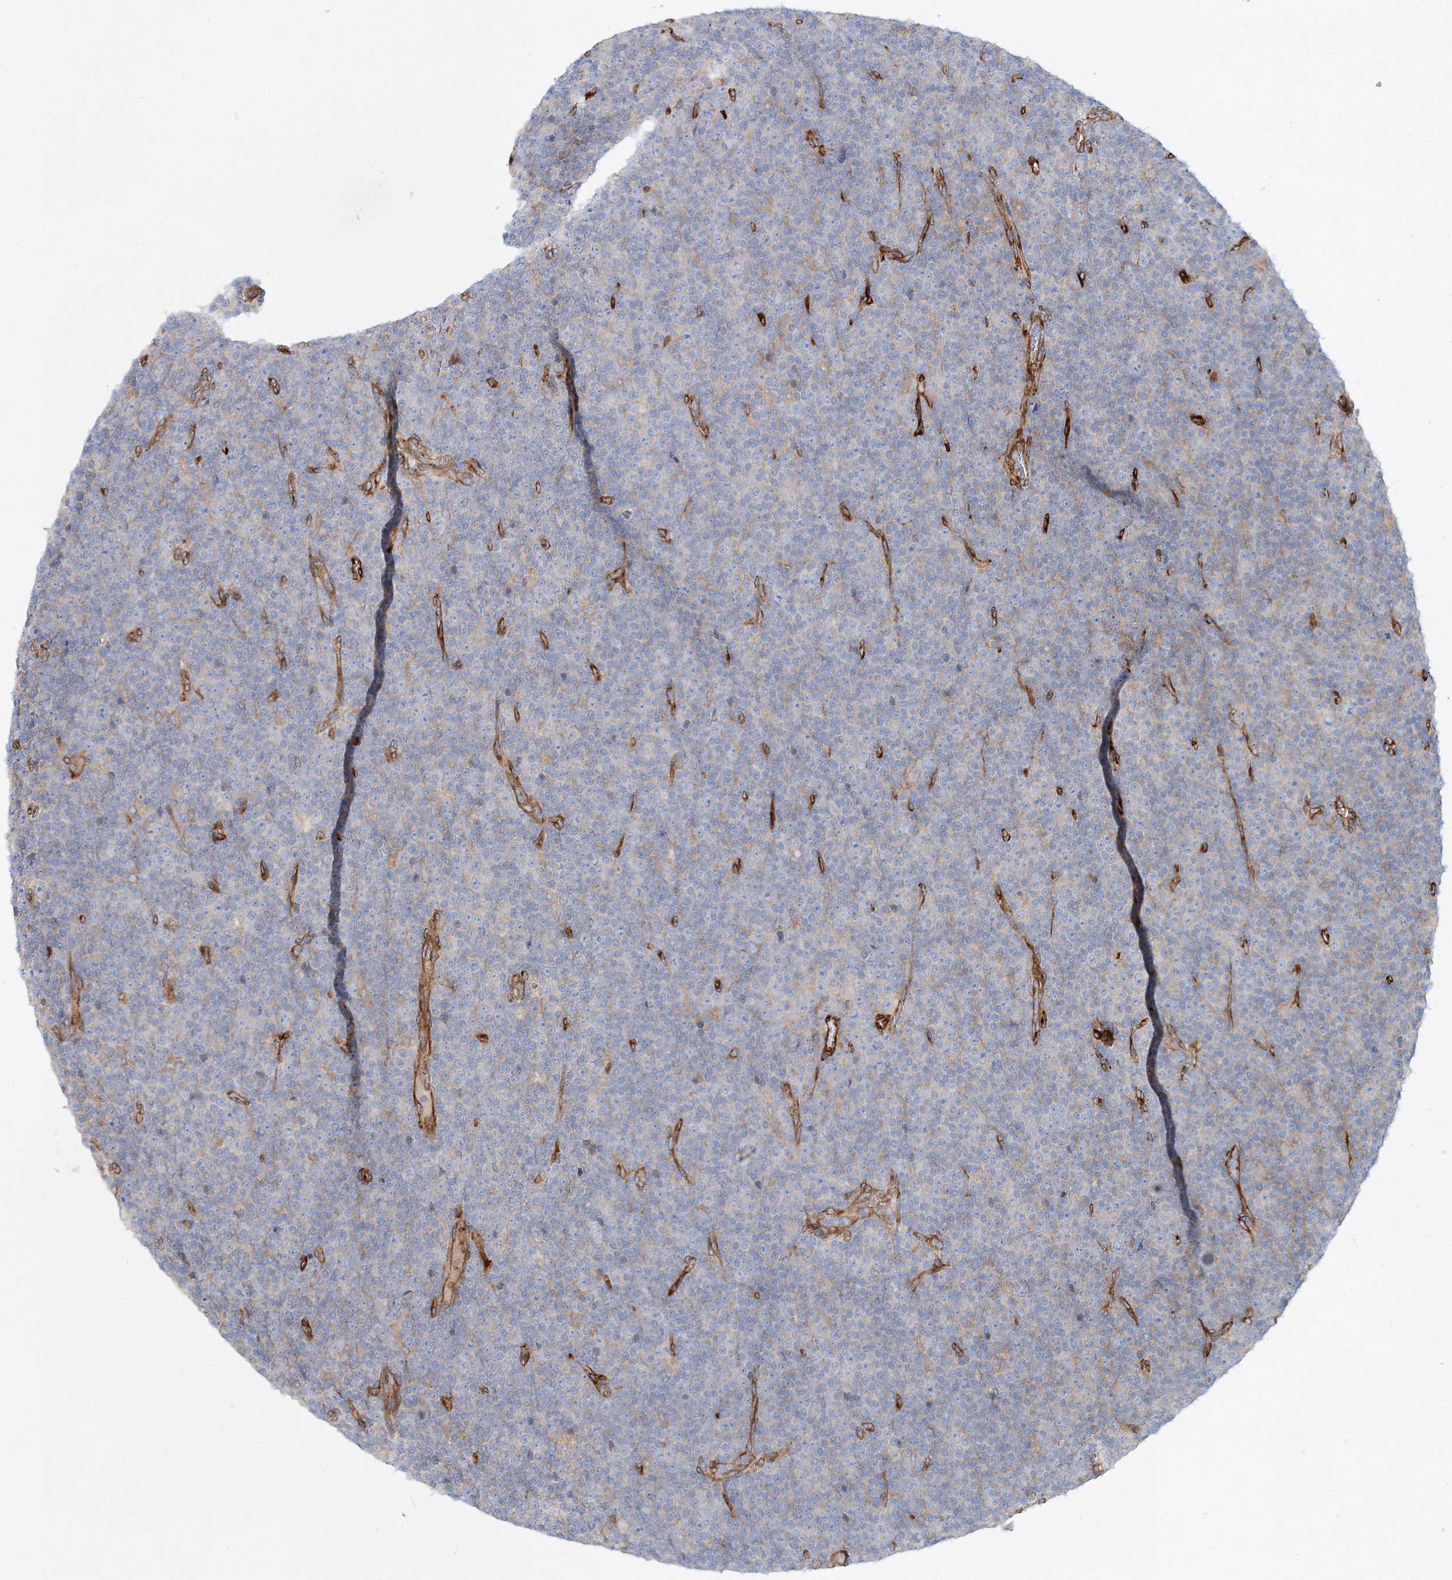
{"staining": {"intensity": "negative", "quantity": "none", "location": "none"}, "tissue": "lymphoma", "cell_type": "Tumor cells", "image_type": "cancer", "snomed": [{"axis": "morphology", "description": "Malignant lymphoma, non-Hodgkin's type, Low grade"}, {"axis": "topography", "description": "Lymph node"}], "caption": "An immunohistochemistry (IHC) photomicrograph of malignant lymphoma, non-Hodgkin's type (low-grade) is shown. There is no staining in tumor cells of malignant lymphoma, non-Hodgkin's type (low-grade).", "gene": "ZFYVE16", "patient": {"sex": "female", "age": 67}}